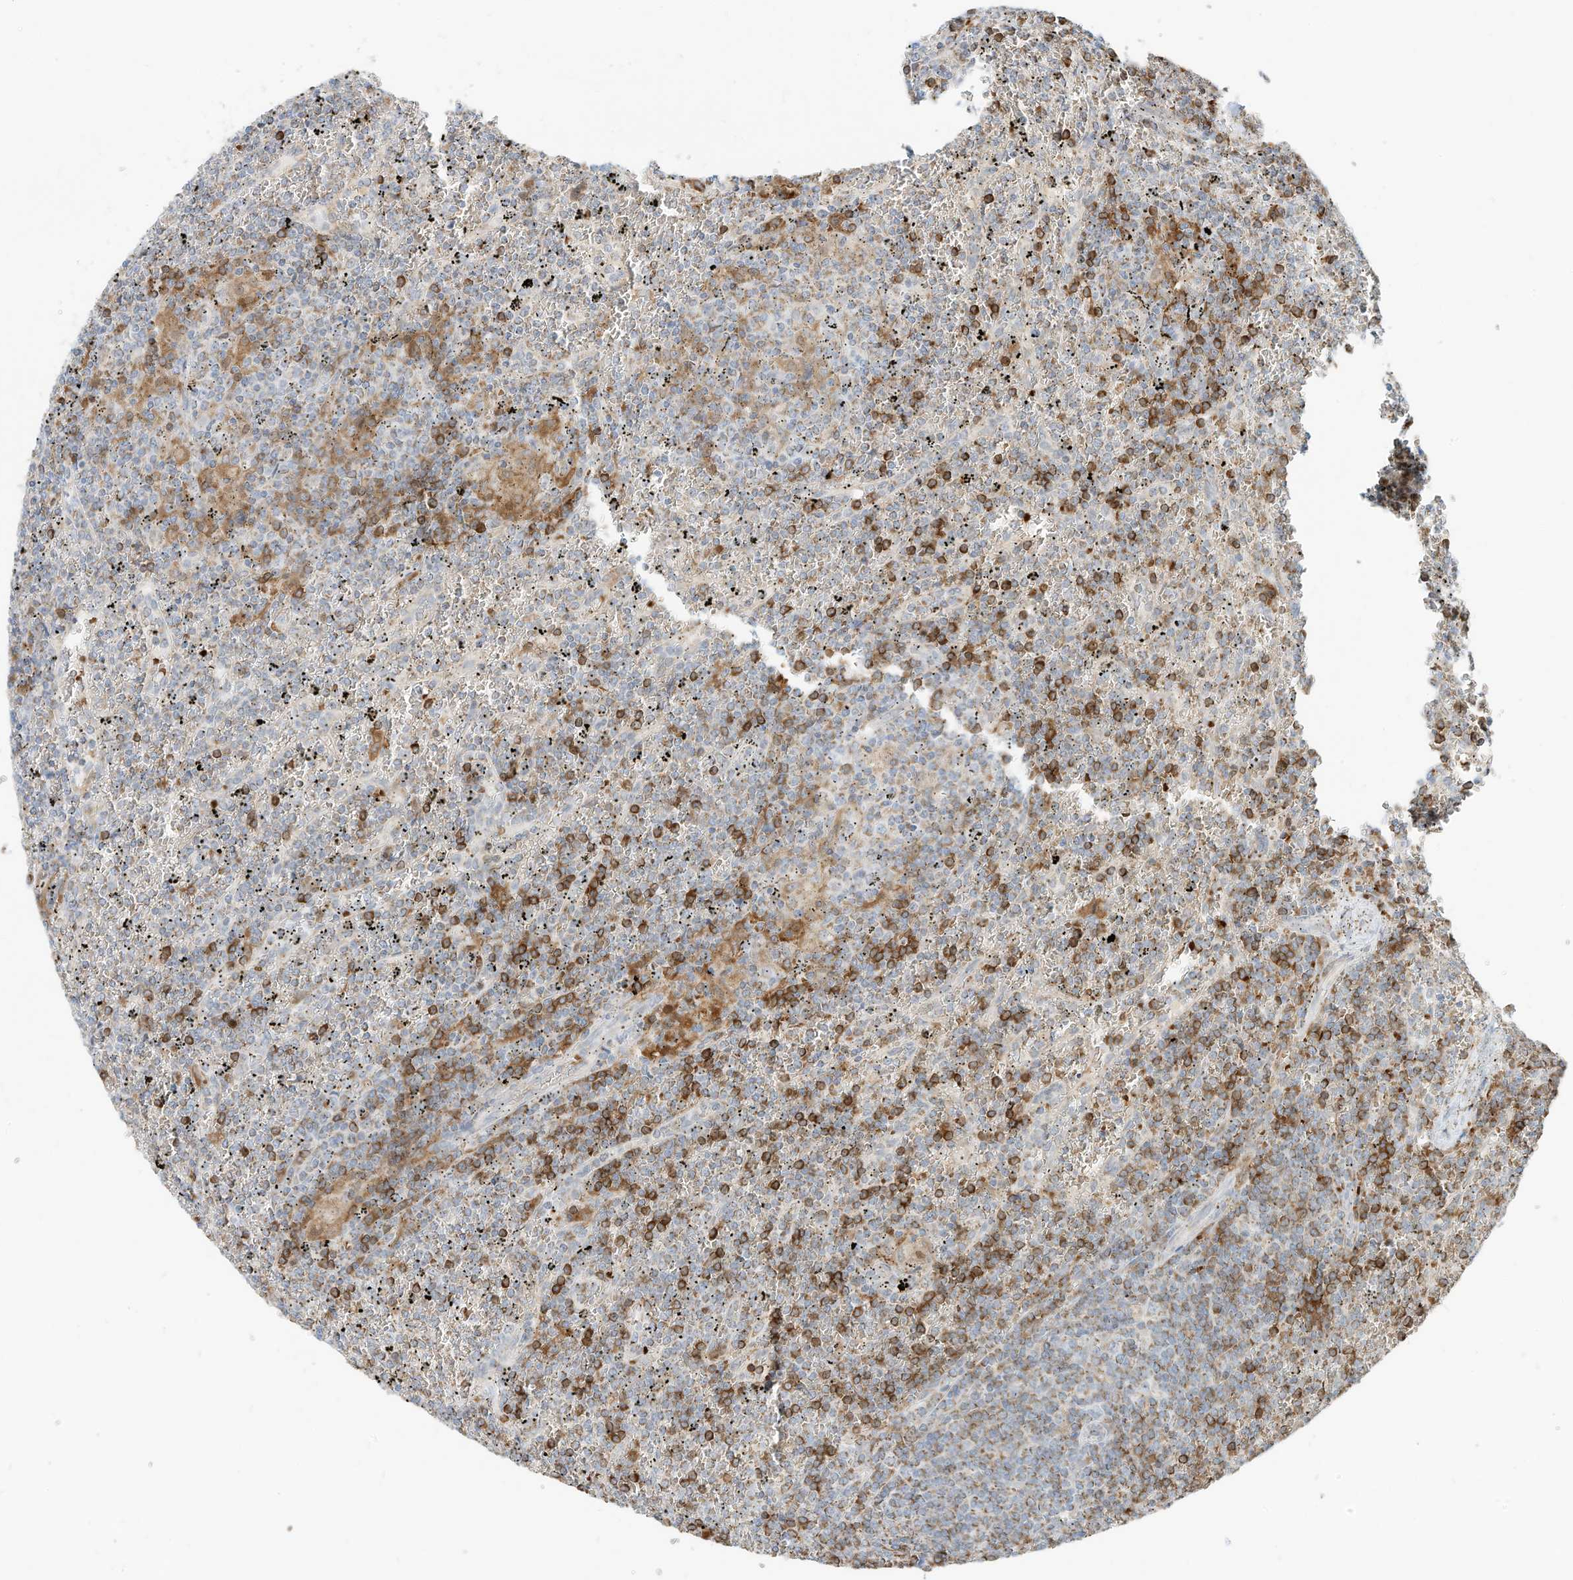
{"staining": {"intensity": "negative", "quantity": "none", "location": "none"}, "tissue": "lymphoma", "cell_type": "Tumor cells", "image_type": "cancer", "snomed": [{"axis": "morphology", "description": "Malignant lymphoma, non-Hodgkin's type, Low grade"}, {"axis": "topography", "description": "Spleen"}], "caption": "High power microscopy histopathology image of an immunohistochemistry photomicrograph of low-grade malignant lymphoma, non-Hodgkin's type, revealing no significant positivity in tumor cells.", "gene": "MTUS2", "patient": {"sex": "female", "age": 19}}